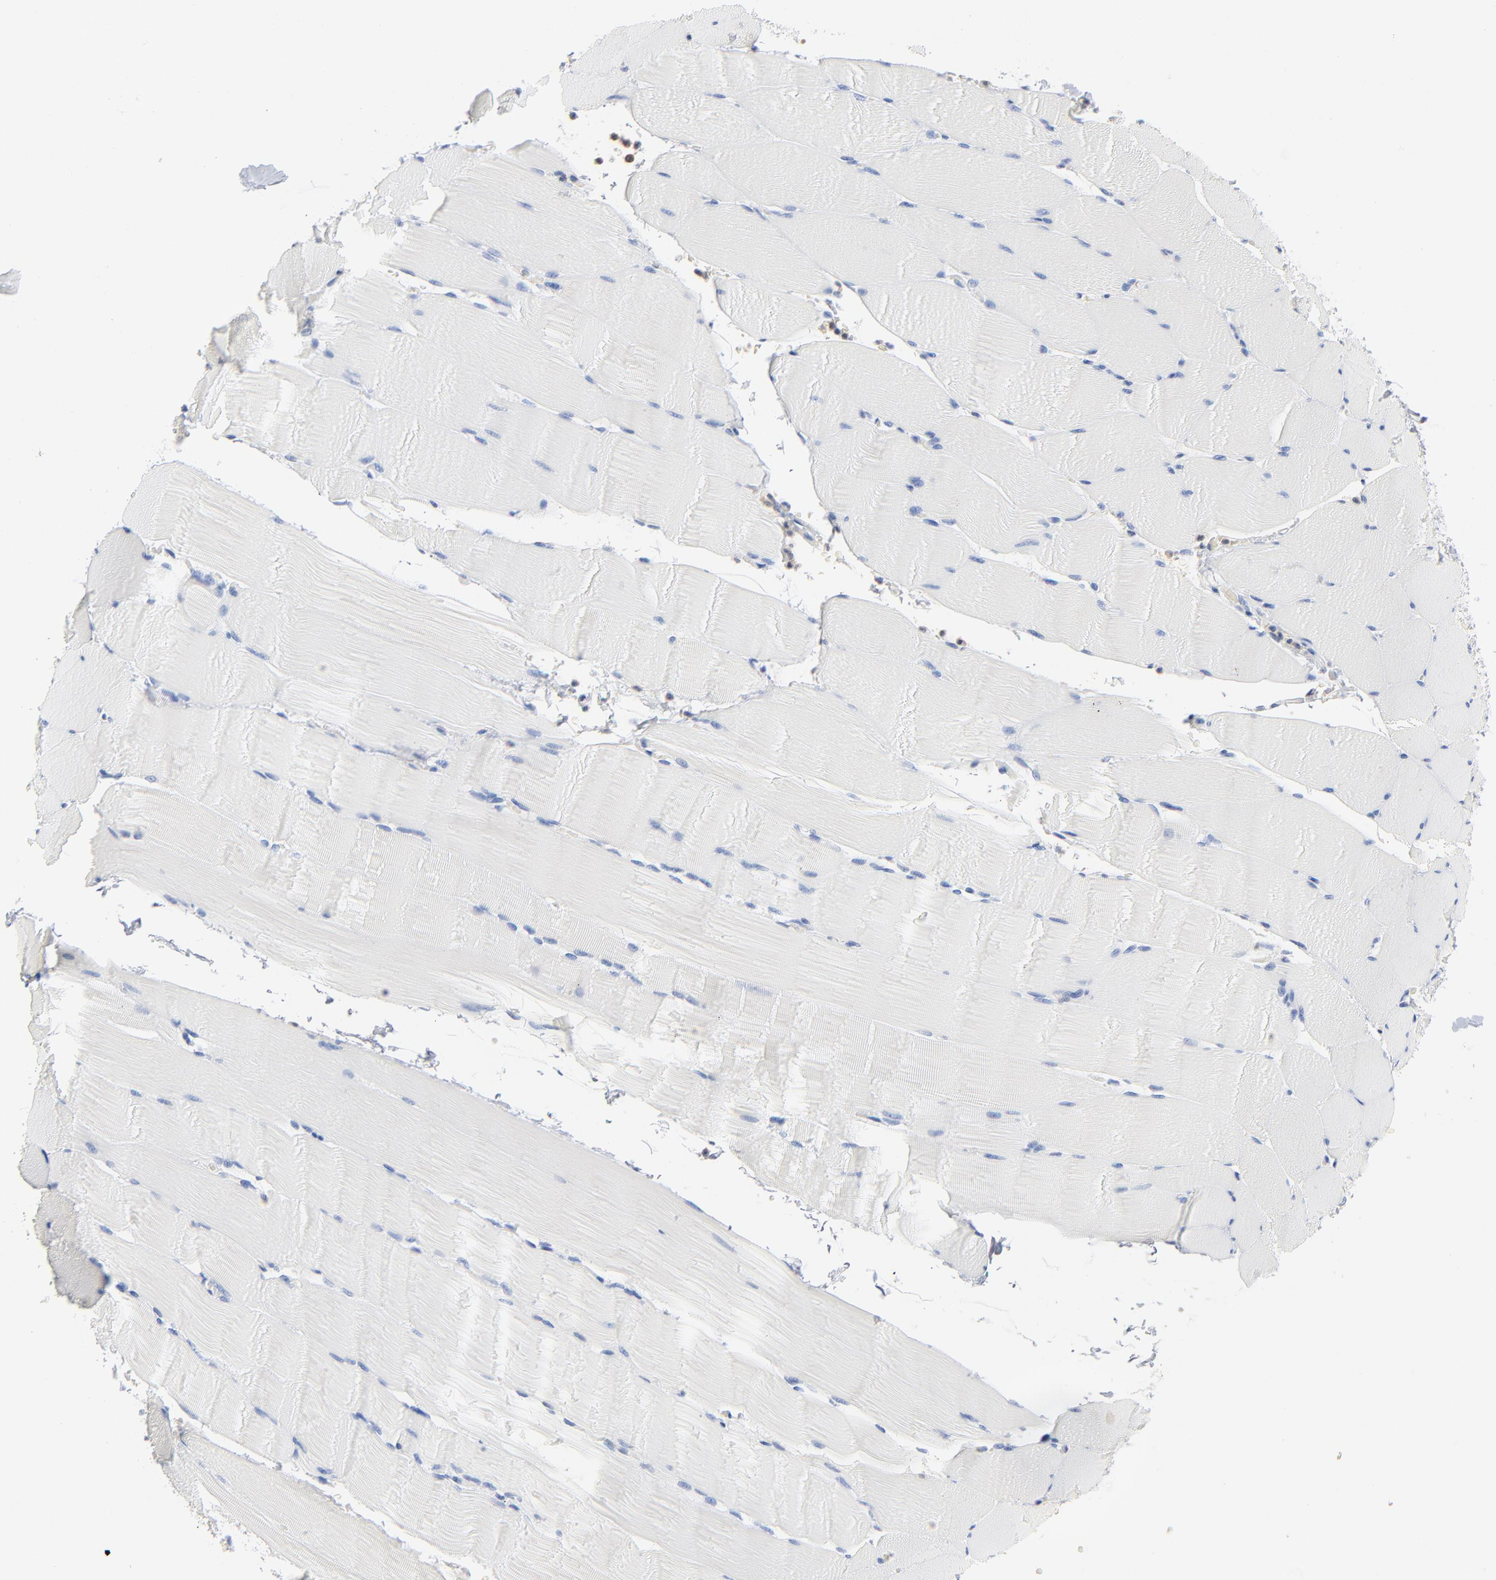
{"staining": {"intensity": "negative", "quantity": "none", "location": "none"}, "tissue": "skeletal muscle", "cell_type": "Myocytes", "image_type": "normal", "snomed": [{"axis": "morphology", "description": "Normal tissue, NOS"}, {"axis": "topography", "description": "Skeletal muscle"}], "caption": "High magnification brightfield microscopy of benign skeletal muscle stained with DAB (brown) and counterstained with hematoxylin (blue): myocytes show no significant staining. (Brightfield microscopy of DAB (3,3'-diaminobenzidine) IHC at high magnification).", "gene": "PTK2B", "patient": {"sex": "male", "age": 62}}